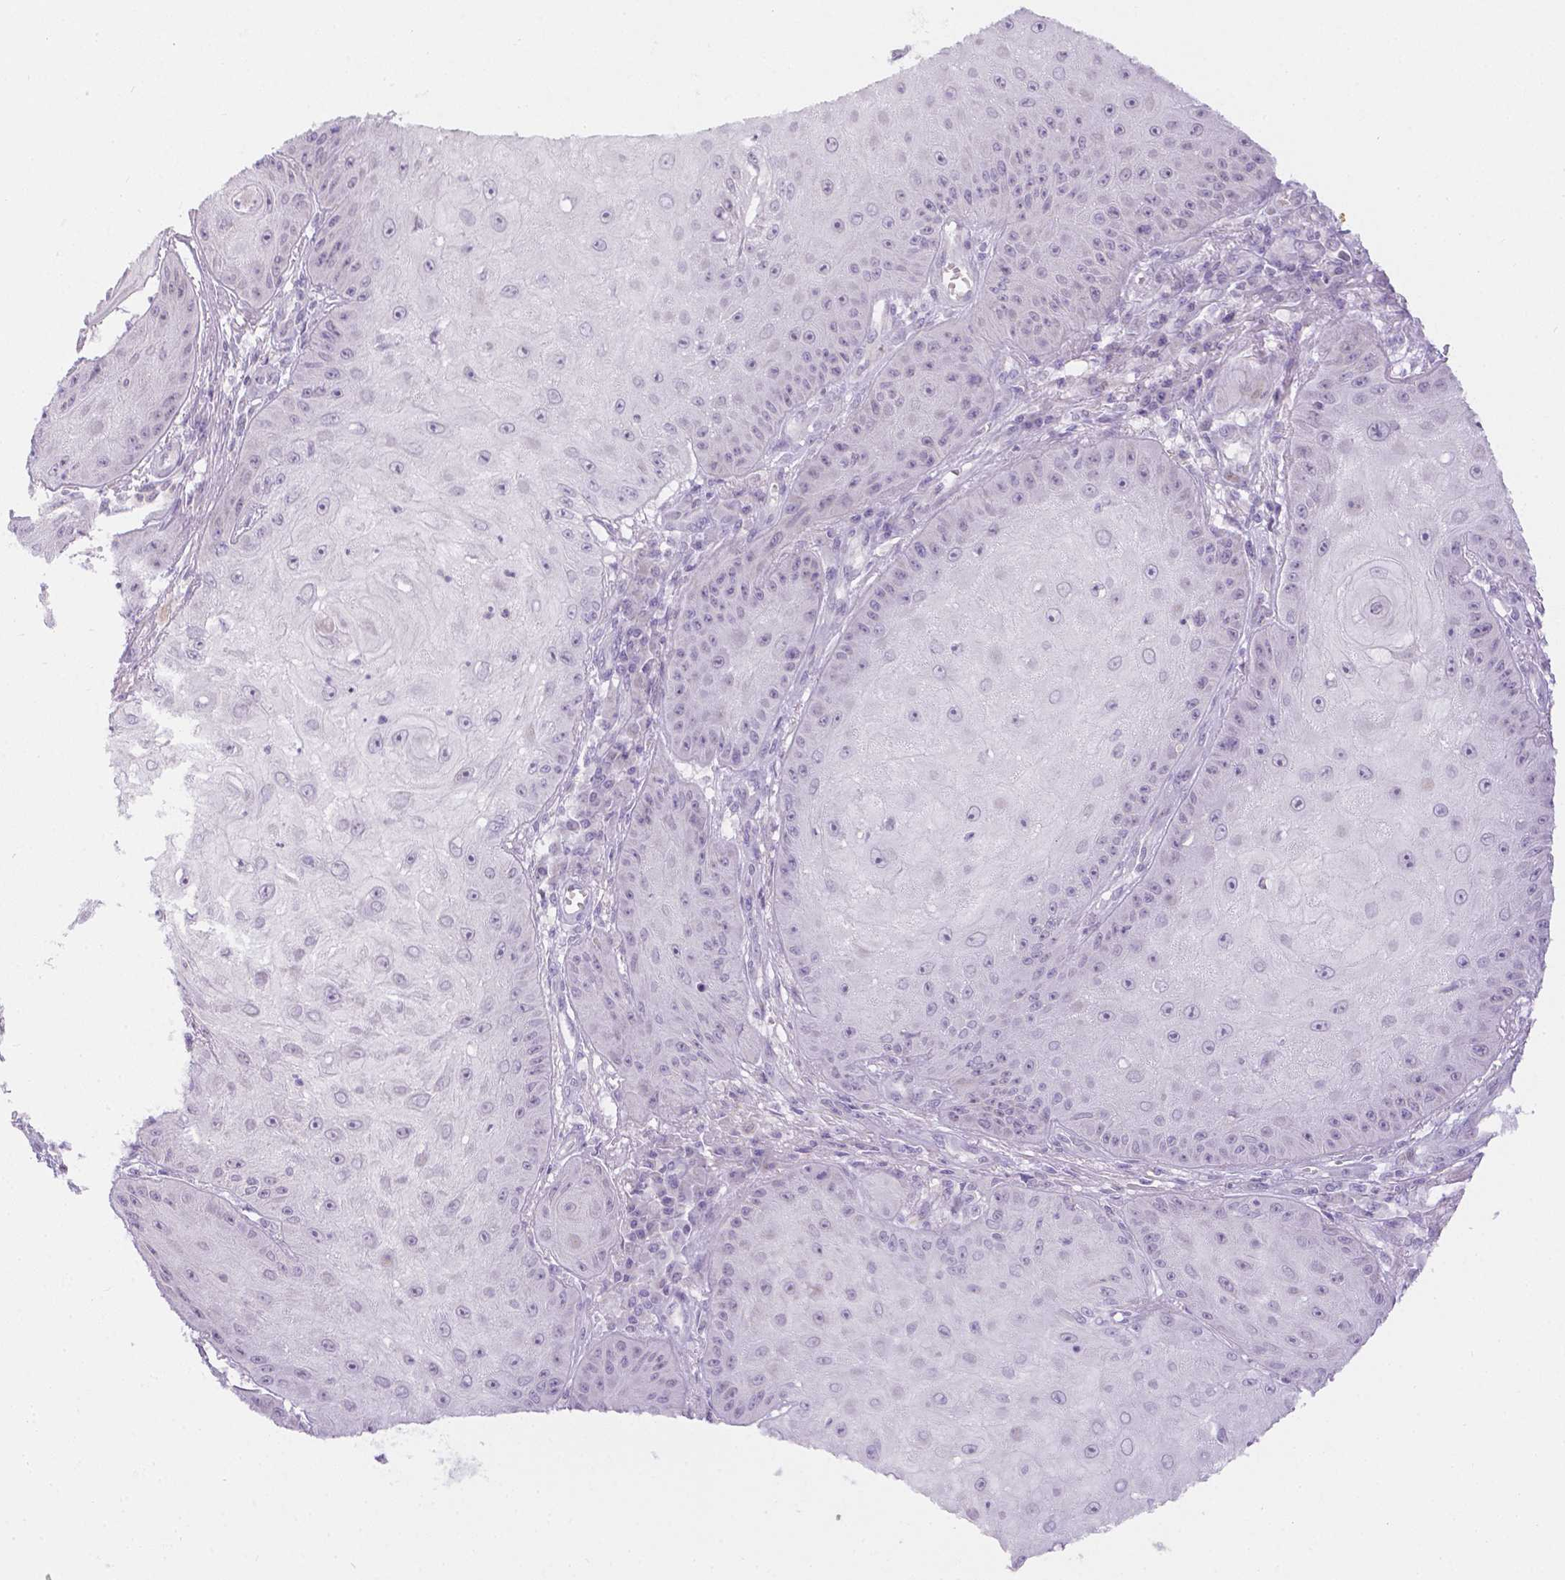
{"staining": {"intensity": "negative", "quantity": "none", "location": "none"}, "tissue": "skin cancer", "cell_type": "Tumor cells", "image_type": "cancer", "snomed": [{"axis": "morphology", "description": "Squamous cell carcinoma, NOS"}, {"axis": "topography", "description": "Skin"}], "caption": "The histopathology image demonstrates no staining of tumor cells in skin squamous cell carcinoma.", "gene": "ZNF280B", "patient": {"sex": "male", "age": 70}}